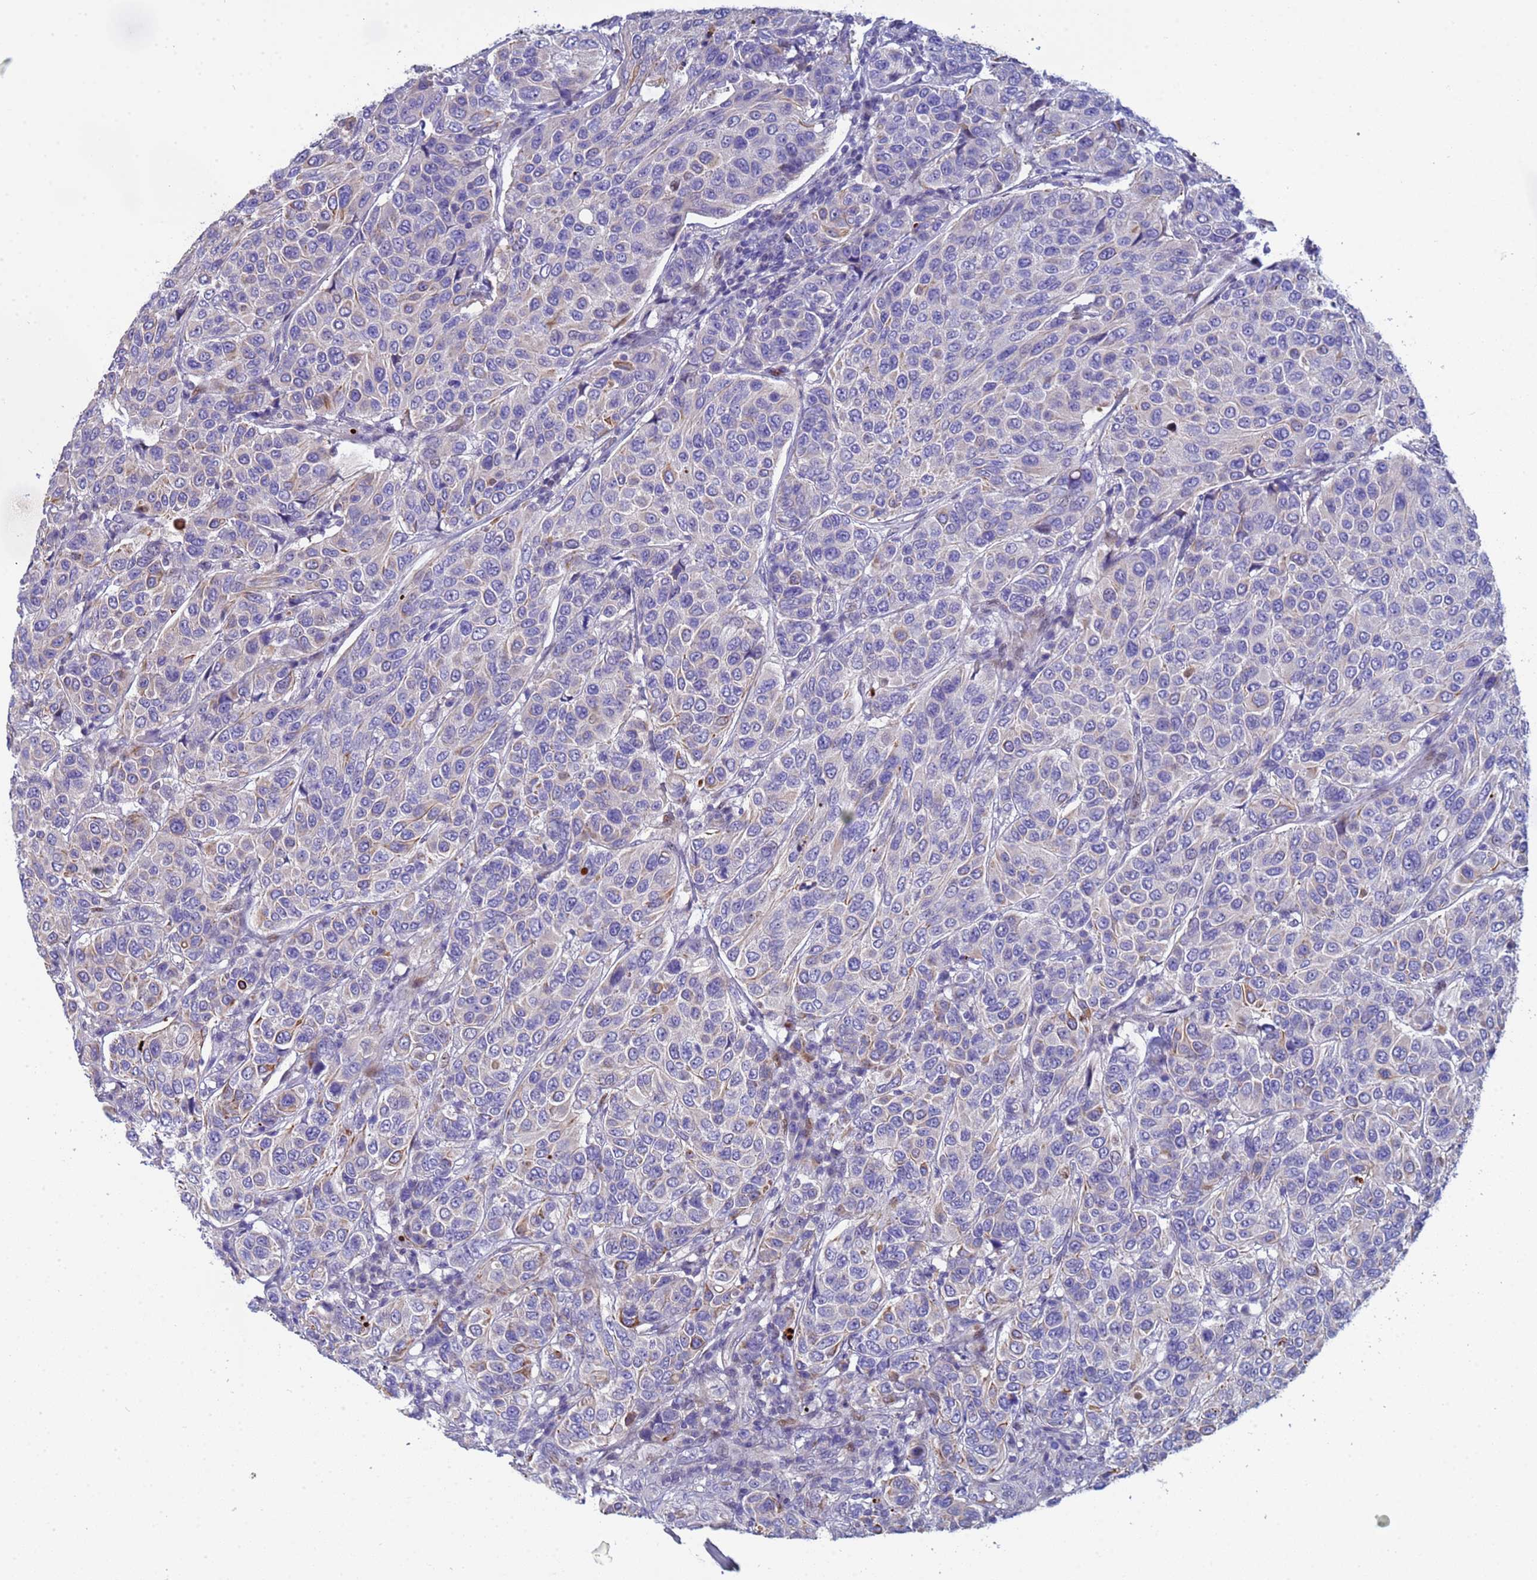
{"staining": {"intensity": "negative", "quantity": "none", "location": "none"}, "tissue": "breast cancer", "cell_type": "Tumor cells", "image_type": "cancer", "snomed": [{"axis": "morphology", "description": "Duct carcinoma"}, {"axis": "topography", "description": "Breast"}], "caption": "Infiltrating ductal carcinoma (breast) stained for a protein using immunohistochemistry (IHC) shows no expression tumor cells.", "gene": "PPP6R1", "patient": {"sex": "female", "age": 55}}